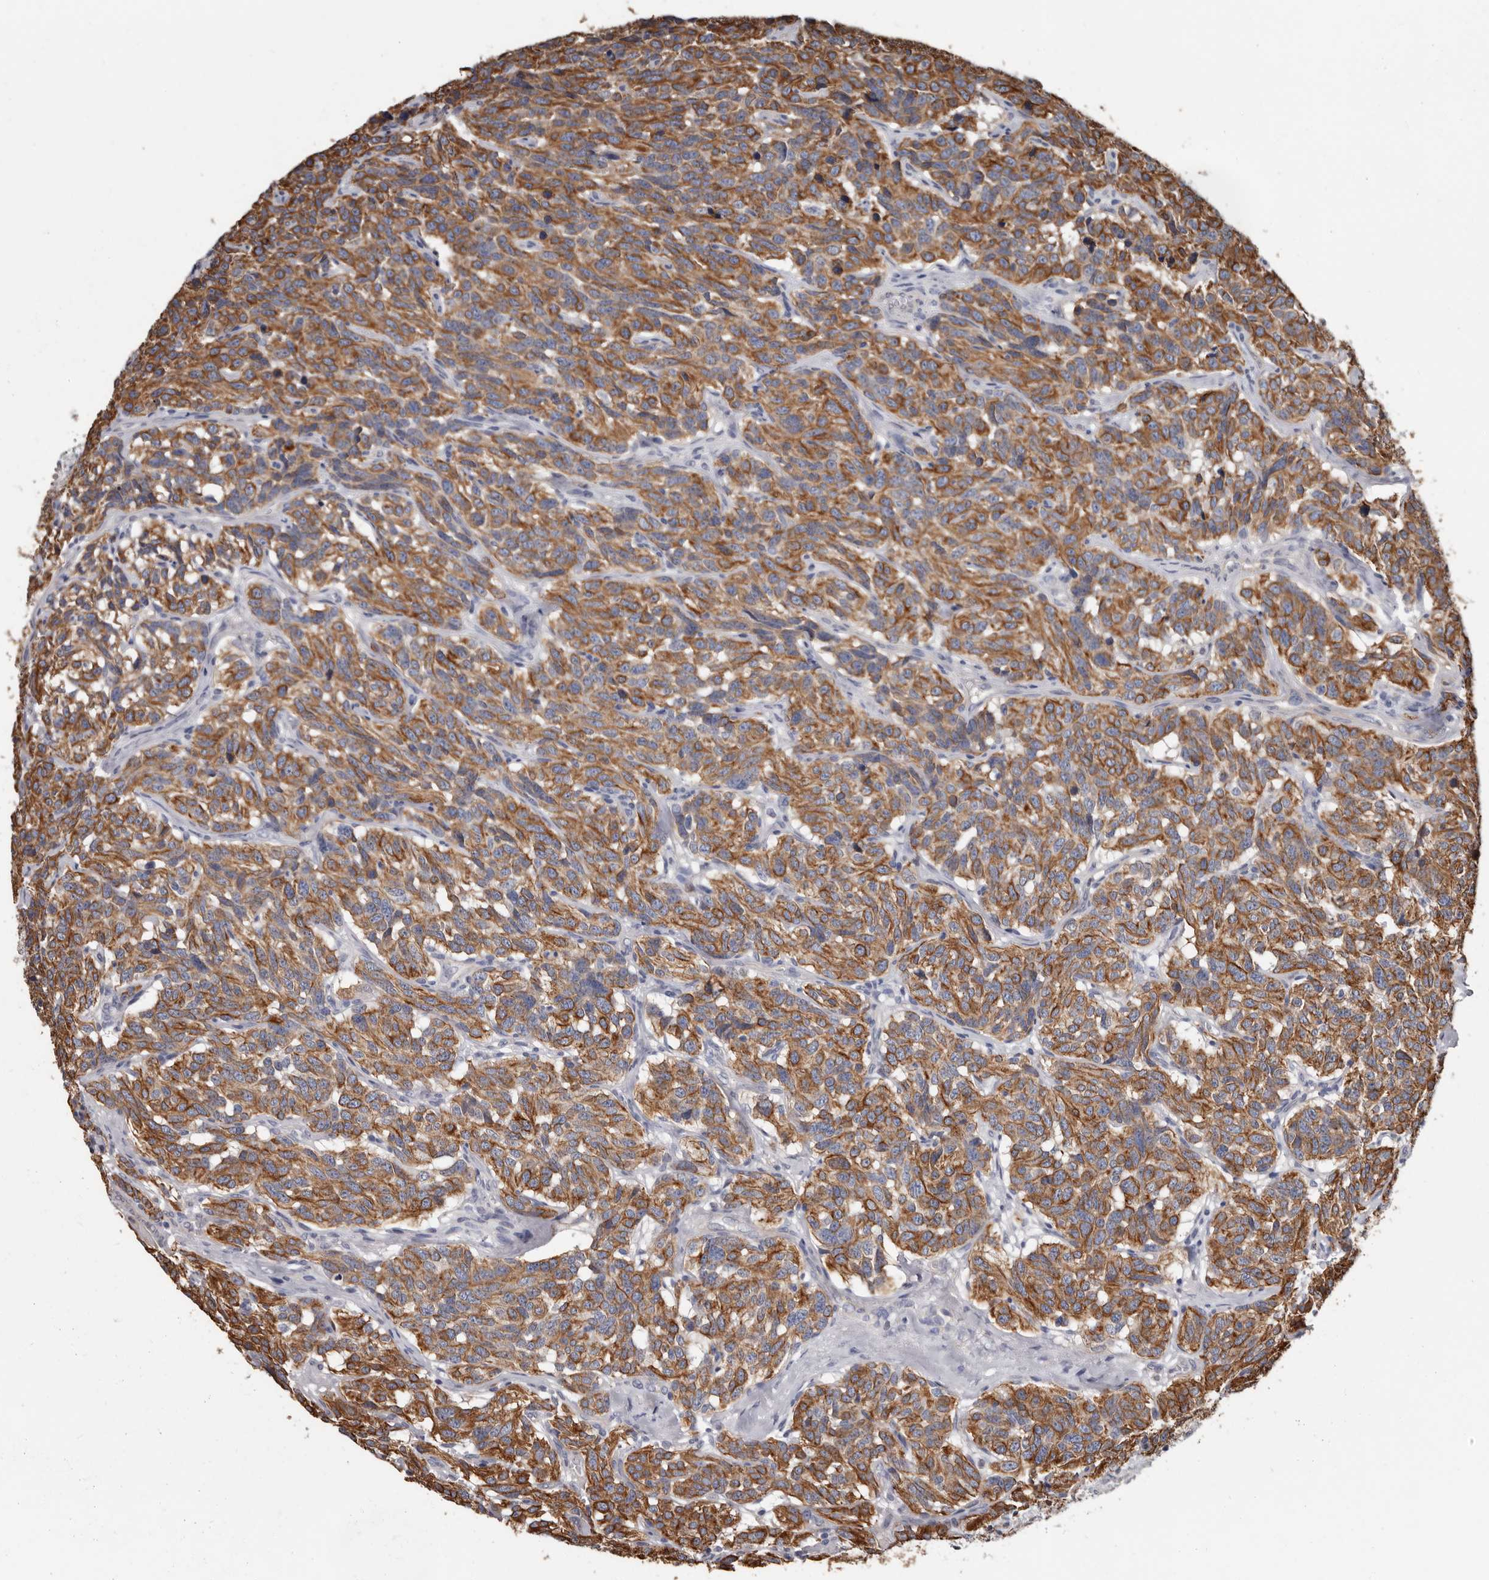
{"staining": {"intensity": "moderate", "quantity": ">75%", "location": "cytoplasmic/membranous"}, "tissue": "carcinoid", "cell_type": "Tumor cells", "image_type": "cancer", "snomed": [{"axis": "morphology", "description": "Carcinoid, malignant, NOS"}, {"axis": "topography", "description": "Lung"}], "caption": "The image demonstrates staining of carcinoid, revealing moderate cytoplasmic/membranous protein staining (brown color) within tumor cells.", "gene": "MRPL18", "patient": {"sex": "female", "age": 46}}